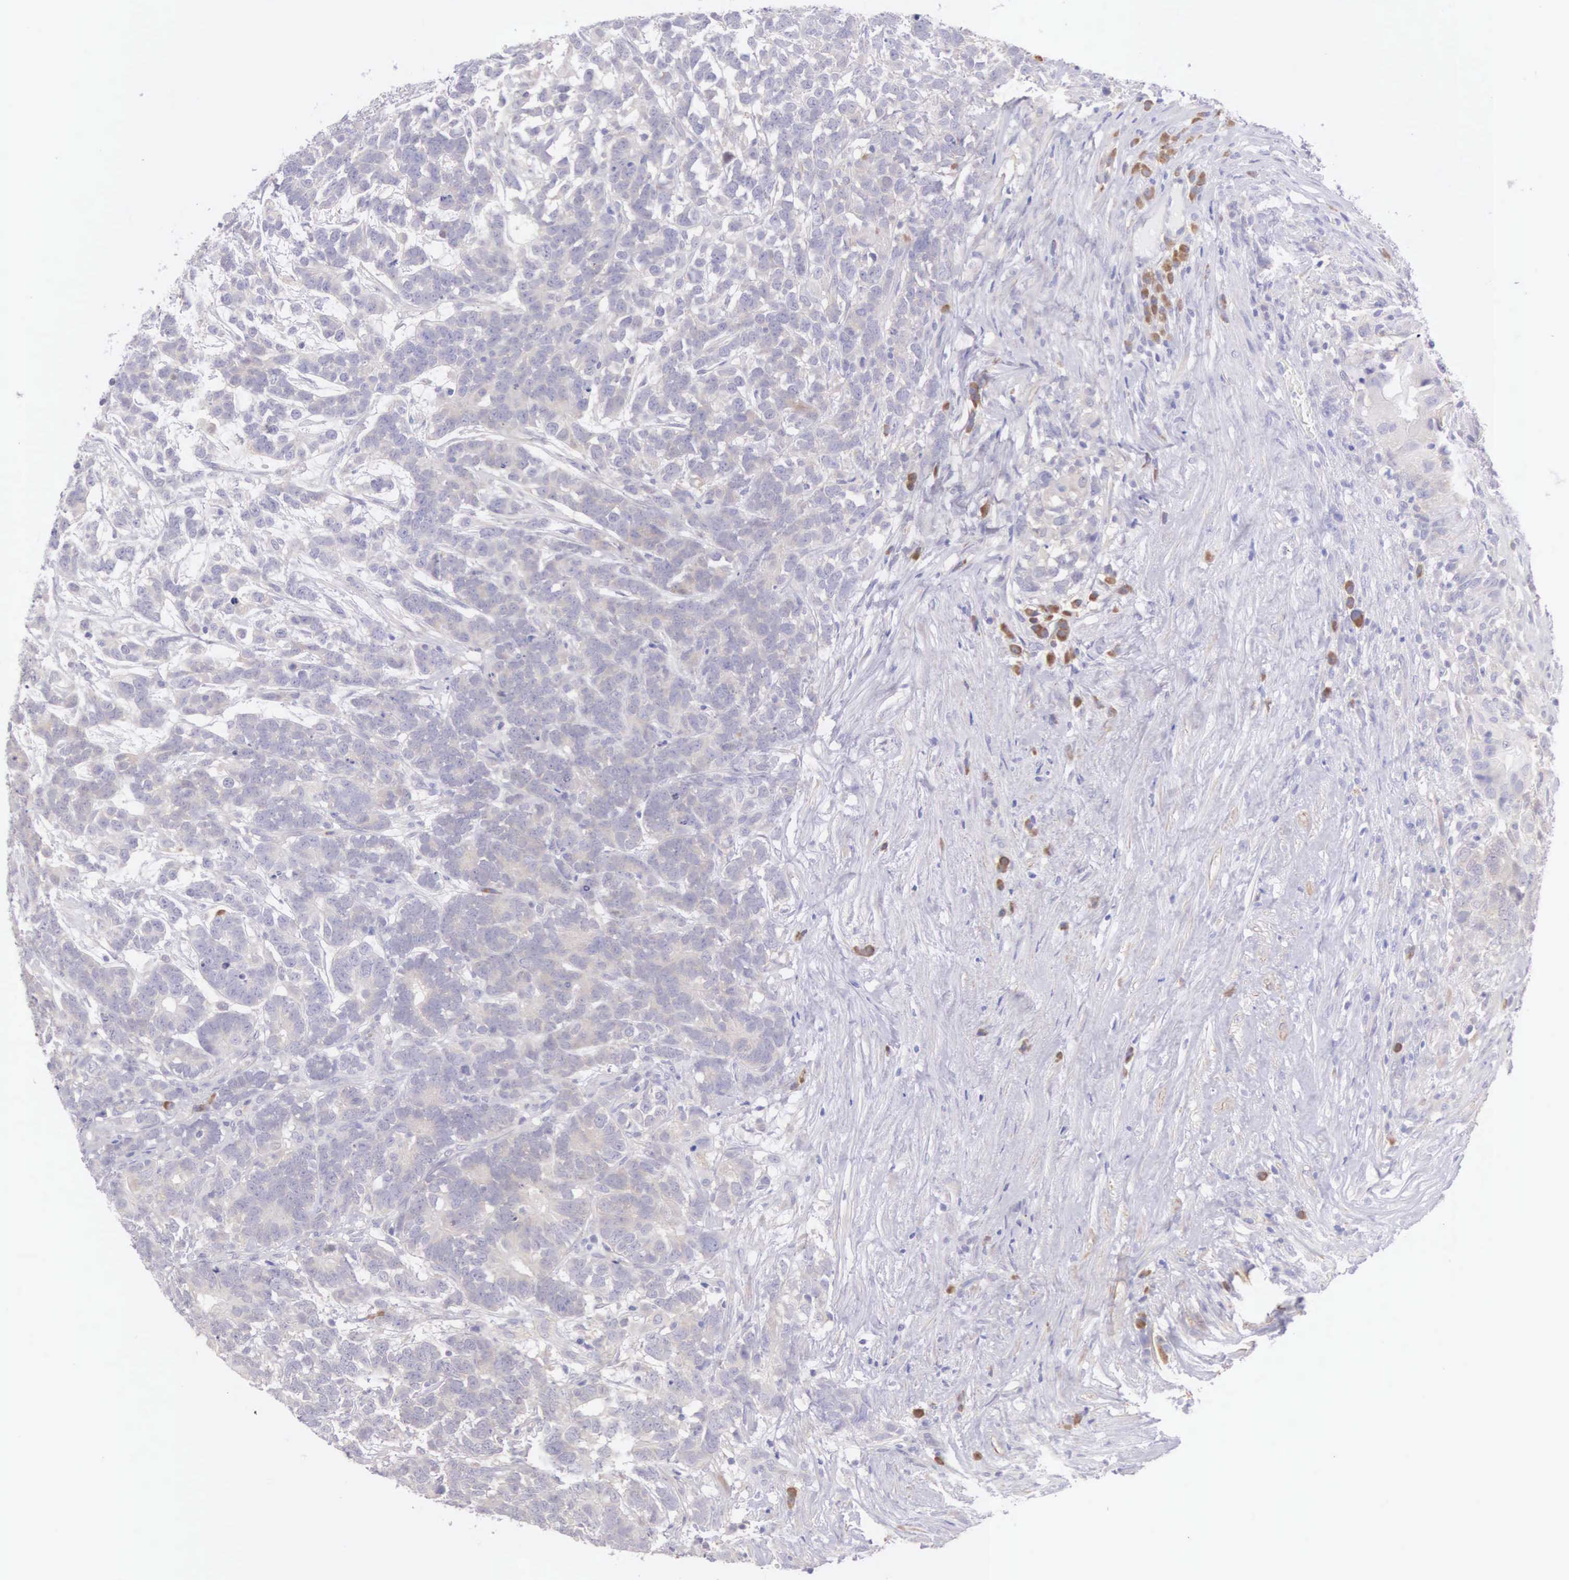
{"staining": {"intensity": "weak", "quantity": ">75%", "location": "cytoplasmic/membranous"}, "tissue": "testis cancer", "cell_type": "Tumor cells", "image_type": "cancer", "snomed": [{"axis": "morphology", "description": "Carcinoma, Embryonal, NOS"}, {"axis": "topography", "description": "Testis"}], "caption": "The histopathology image reveals a brown stain indicating the presence of a protein in the cytoplasmic/membranous of tumor cells in testis cancer (embryonal carcinoma).", "gene": "ARFGAP3", "patient": {"sex": "male", "age": 26}}